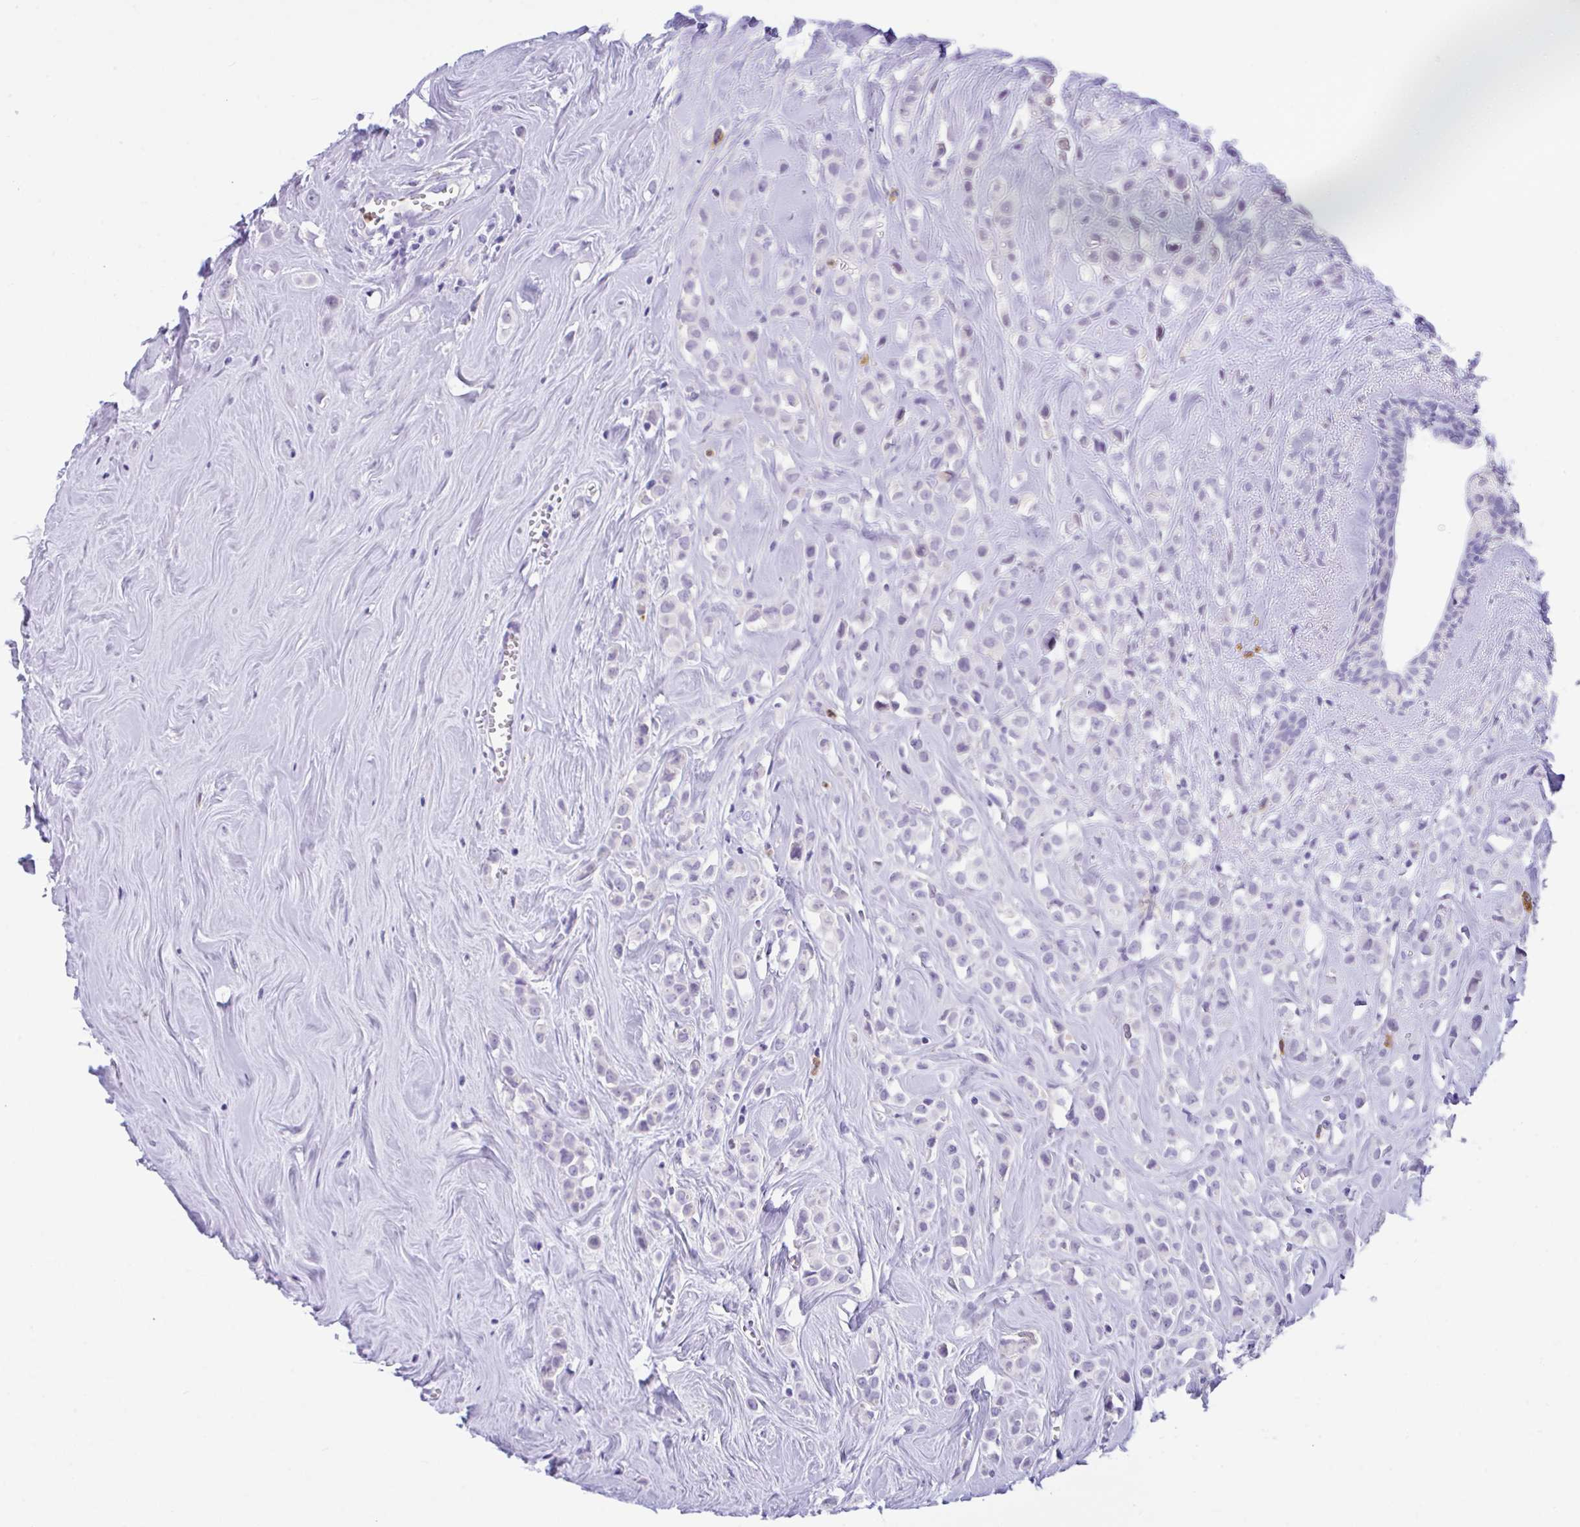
{"staining": {"intensity": "negative", "quantity": "none", "location": "none"}, "tissue": "breast cancer", "cell_type": "Tumor cells", "image_type": "cancer", "snomed": [{"axis": "morphology", "description": "Duct carcinoma"}, {"axis": "topography", "description": "Breast"}], "caption": "Immunohistochemistry (IHC) photomicrograph of neoplastic tissue: breast cancer (intraductal carcinoma) stained with DAB (3,3'-diaminobenzidine) displays no significant protein staining in tumor cells.", "gene": "NCF1", "patient": {"sex": "female", "age": 80}}